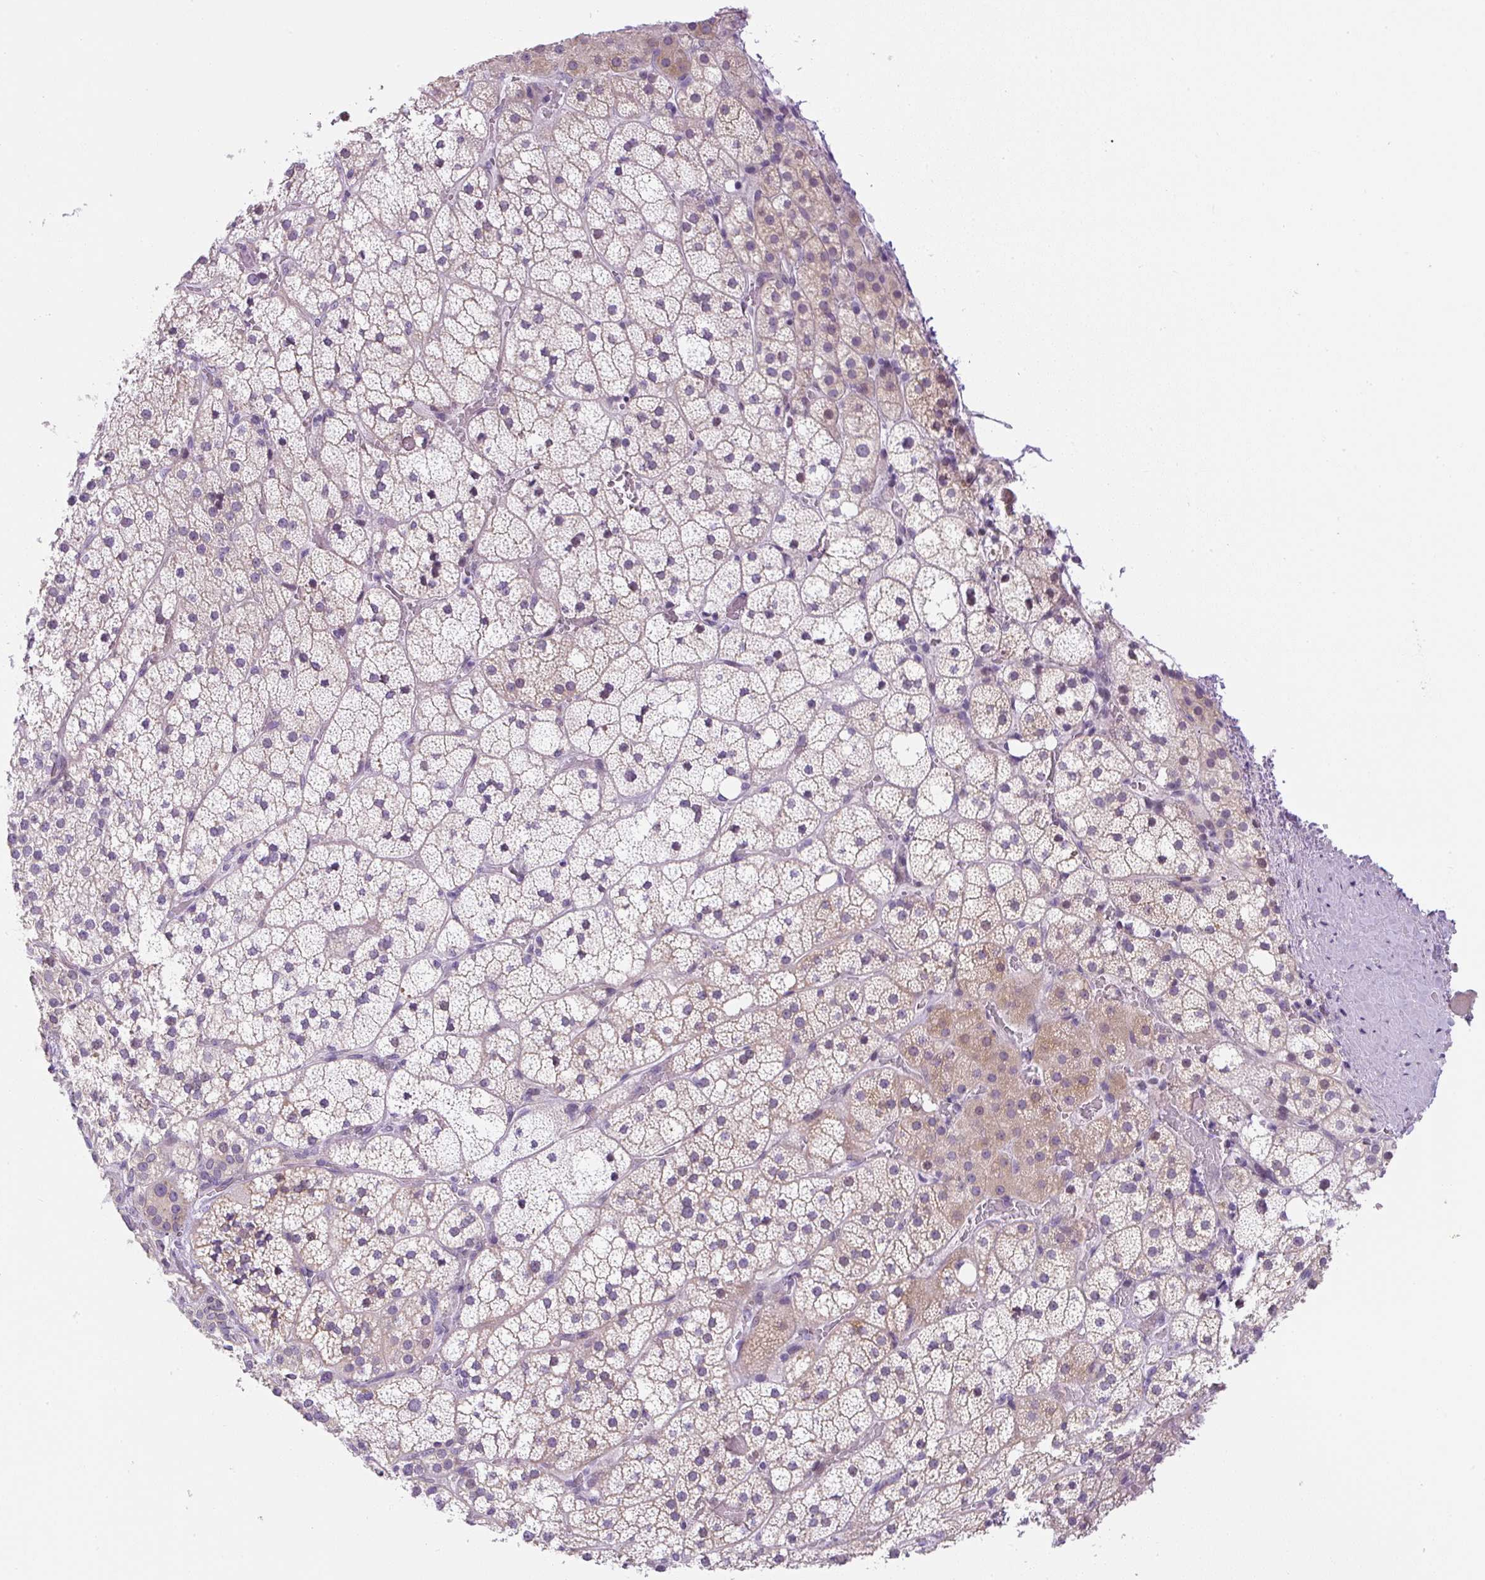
{"staining": {"intensity": "moderate", "quantity": "25%-75%", "location": "cytoplasmic/membranous"}, "tissue": "adrenal gland", "cell_type": "Glandular cells", "image_type": "normal", "snomed": [{"axis": "morphology", "description": "Normal tissue, NOS"}, {"axis": "topography", "description": "Adrenal gland"}], "caption": "The image shows immunohistochemical staining of normal adrenal gland. There is moderate cytoplasmic/membranous positivity is seen in about 25%-75% of glandular cells. The protein of interest is shown in brown color, while the nuclei are stained blue.", "gene": "ADAMTS19", "patient": {"sex": "male", "age": 53}}